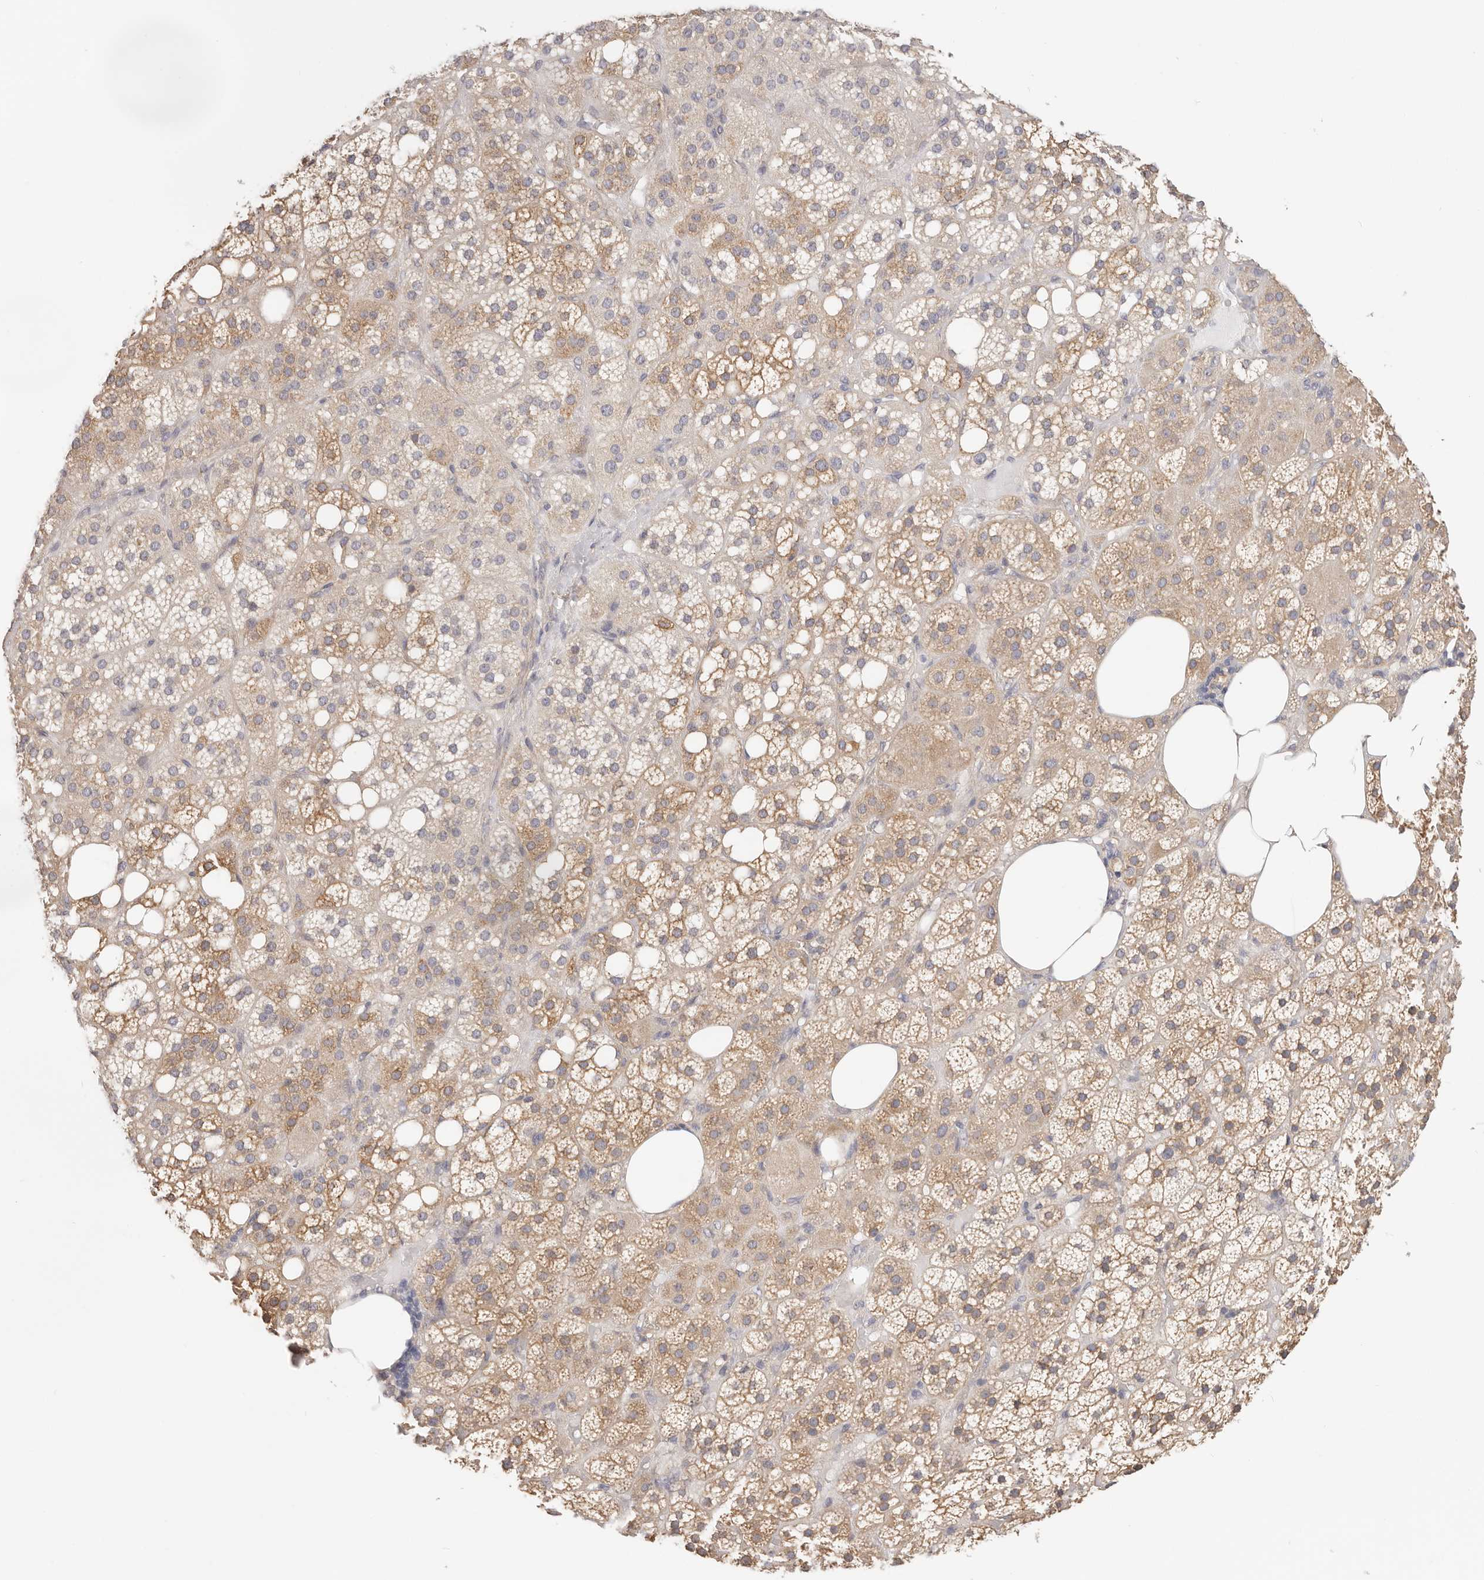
{"staining": {"intensity": "moderate", "quantity": ">75%", "location": "cytoplasmic/membranous"}, "tissue": "adrenal gland", "cell_type": "Glandular cells", "image_type": "normal", "snomed": [{"axis": "morphology", "description": "Normal tissue, NOS"}, {"axis": "topography", "description": "Adrenal gland"}], "caption": "Adrenal gland stained with a brown dye demonstrates moderate cytoplasmic/membranous positive staining in about >75% of glandular cells.", "gene": "AFDN", "patient": {"sex": "female", "age": 59}}